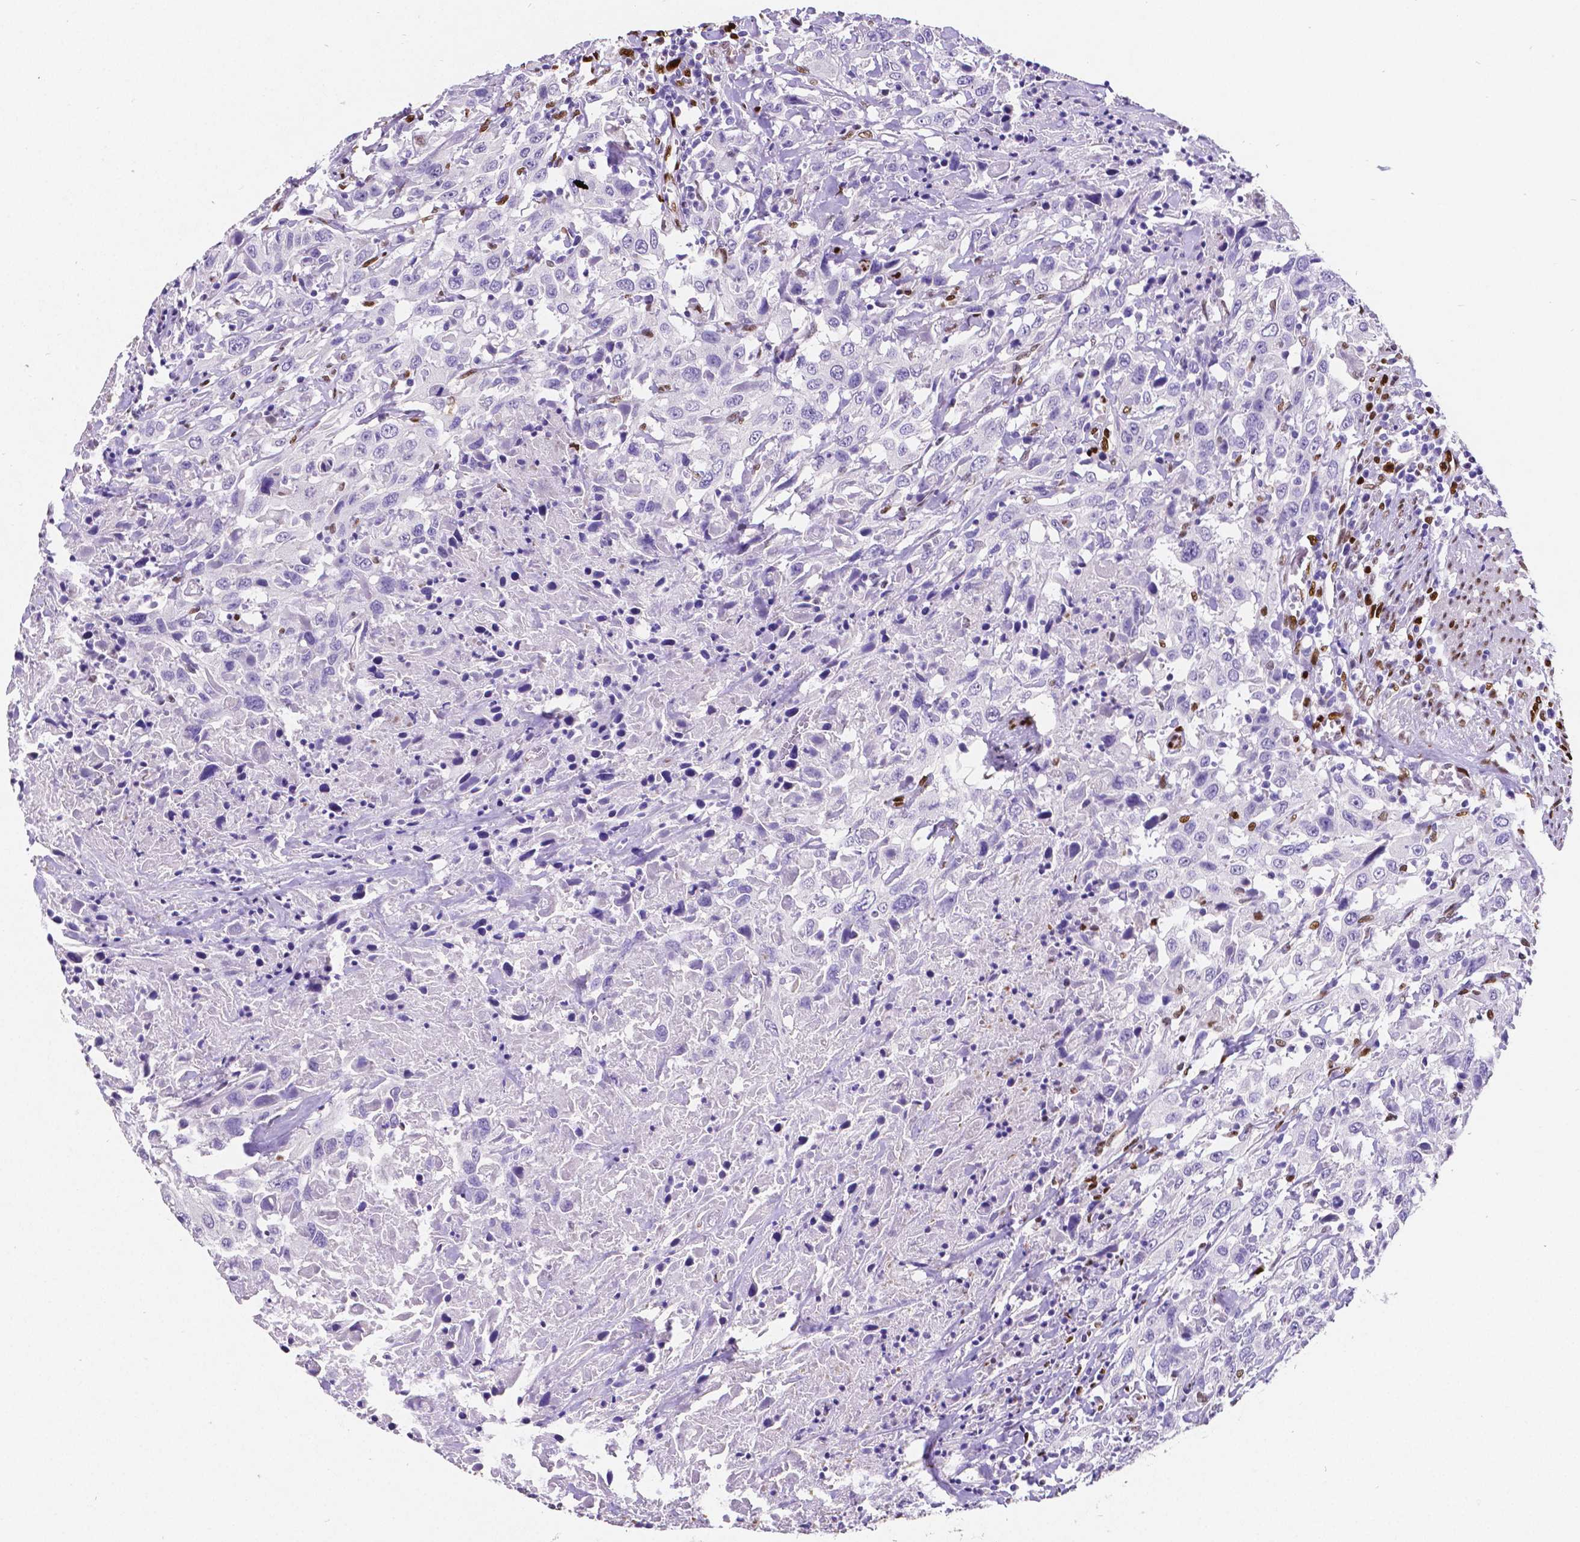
{"staining": {"intensity": "negative", "quantity": "none", "location": "none"}, "tissue": "urothelial cancer", "cell_type": "Tumor cells", "image_type": "cancer", "snomed": [{"axis": "morphology", "description": "Urothelial carcinoma, High grade"}, {"axis": "topography", "description": "Urinary bladder"}], "caption": "High magnification brightfield microscopy of urothelial cancer stained with DAB (3,3'-diaminobenzidine) (brown) and counterstained with hematoxylin (blue): tumor cells show no significant expression.", "gene": "MEF2C", "patient": {"sex": "male", "age": 61}}